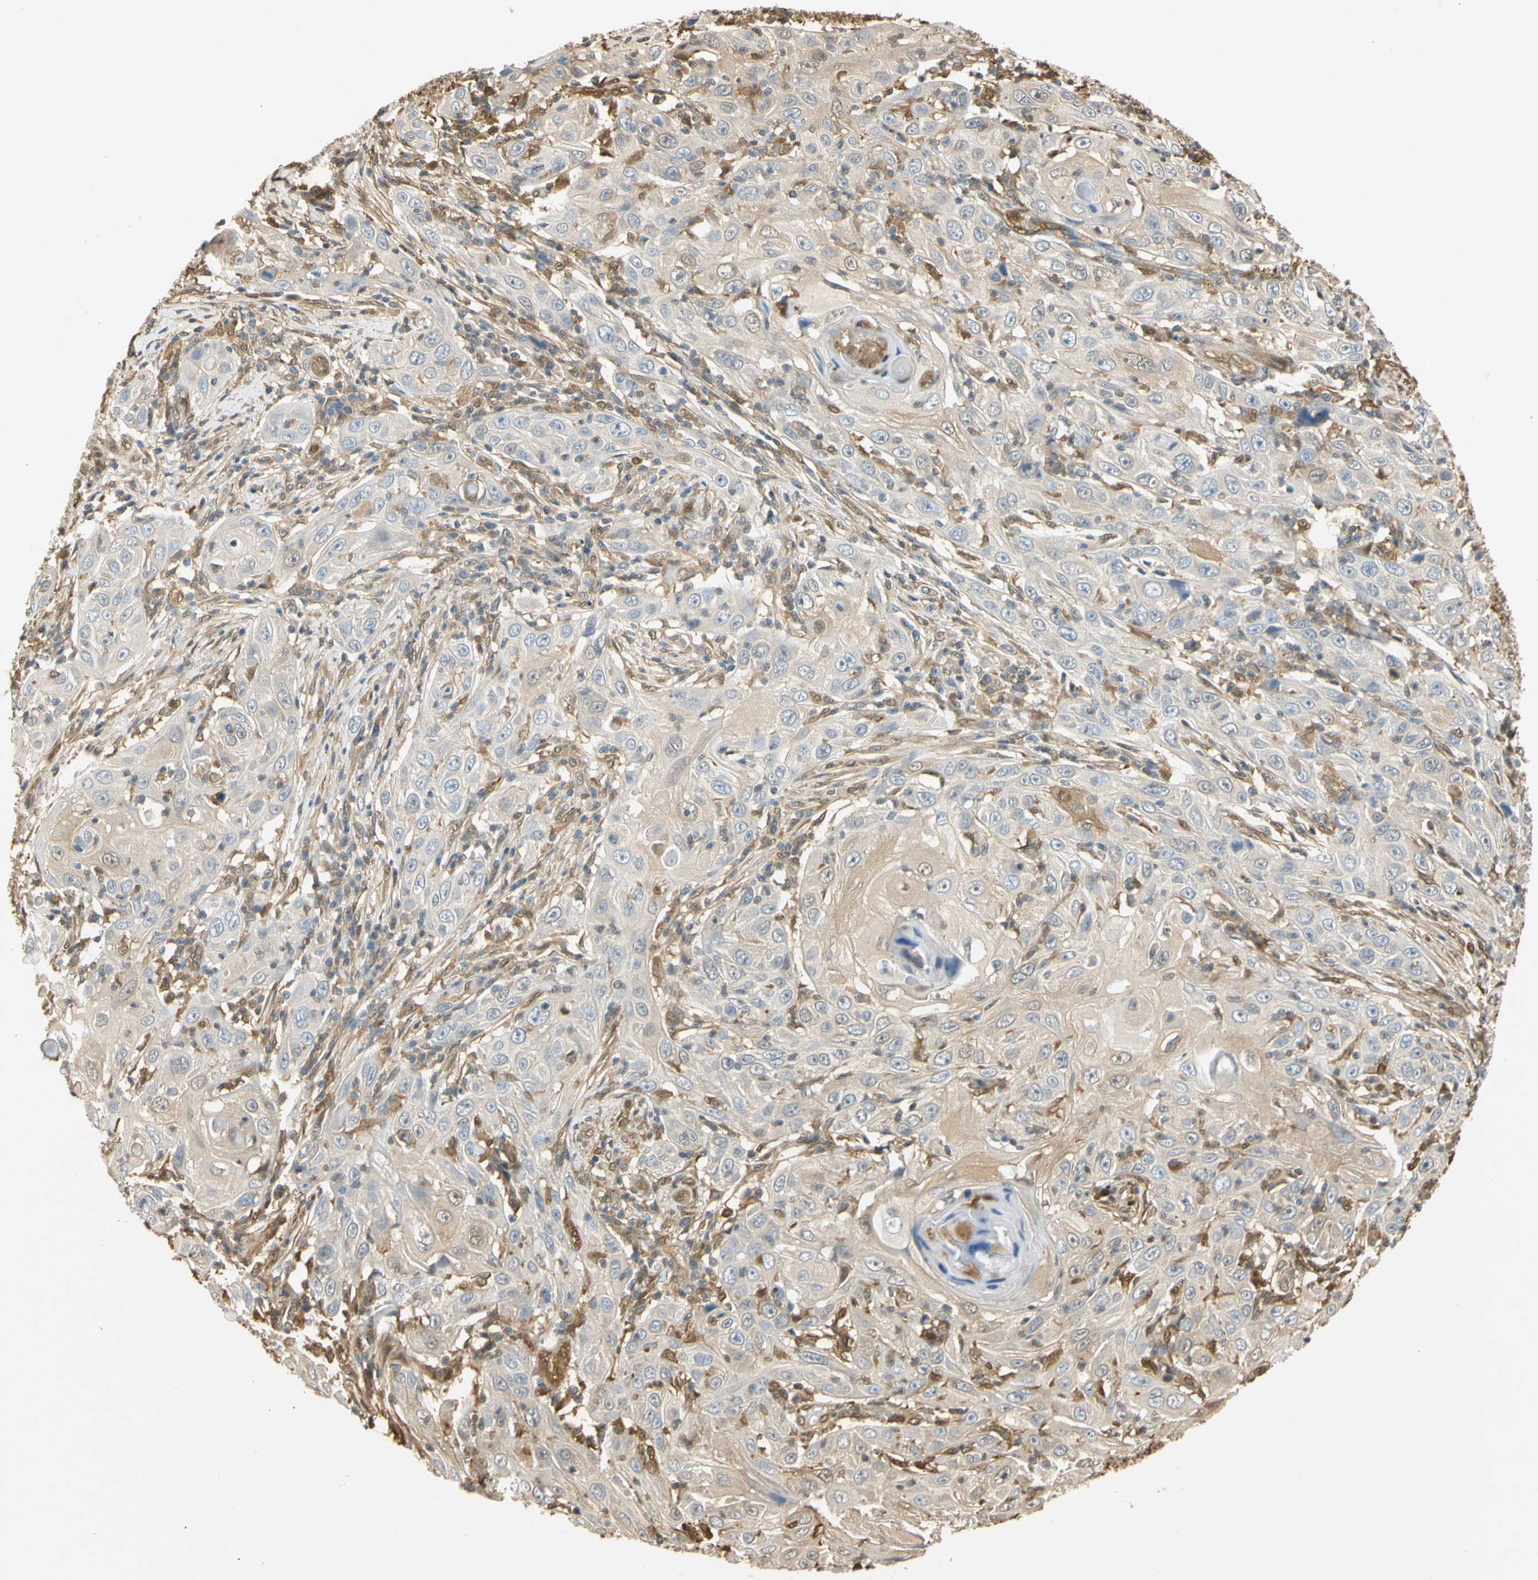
{"staining": {"intensity": "weak", "quantity": "25%-75%", "location": "cytoplasmic/membranous"}, "tissue": "skin cancer", "cell_type": "Tumor cells", "image_type": "cancer", "snomed": [{"axis": "morphology", "description": "Squamous cell carcinoma, NOS"}, {"axis": "topography", "description": "Skin"}], "caption": "Tumor cells exhibit low levels of weak cytoplasmic/membranous staining in about 25%-75% of cells in human skin cancer.", "gene": "S100A6", "patient": {"sex": "female", "age": 88}}